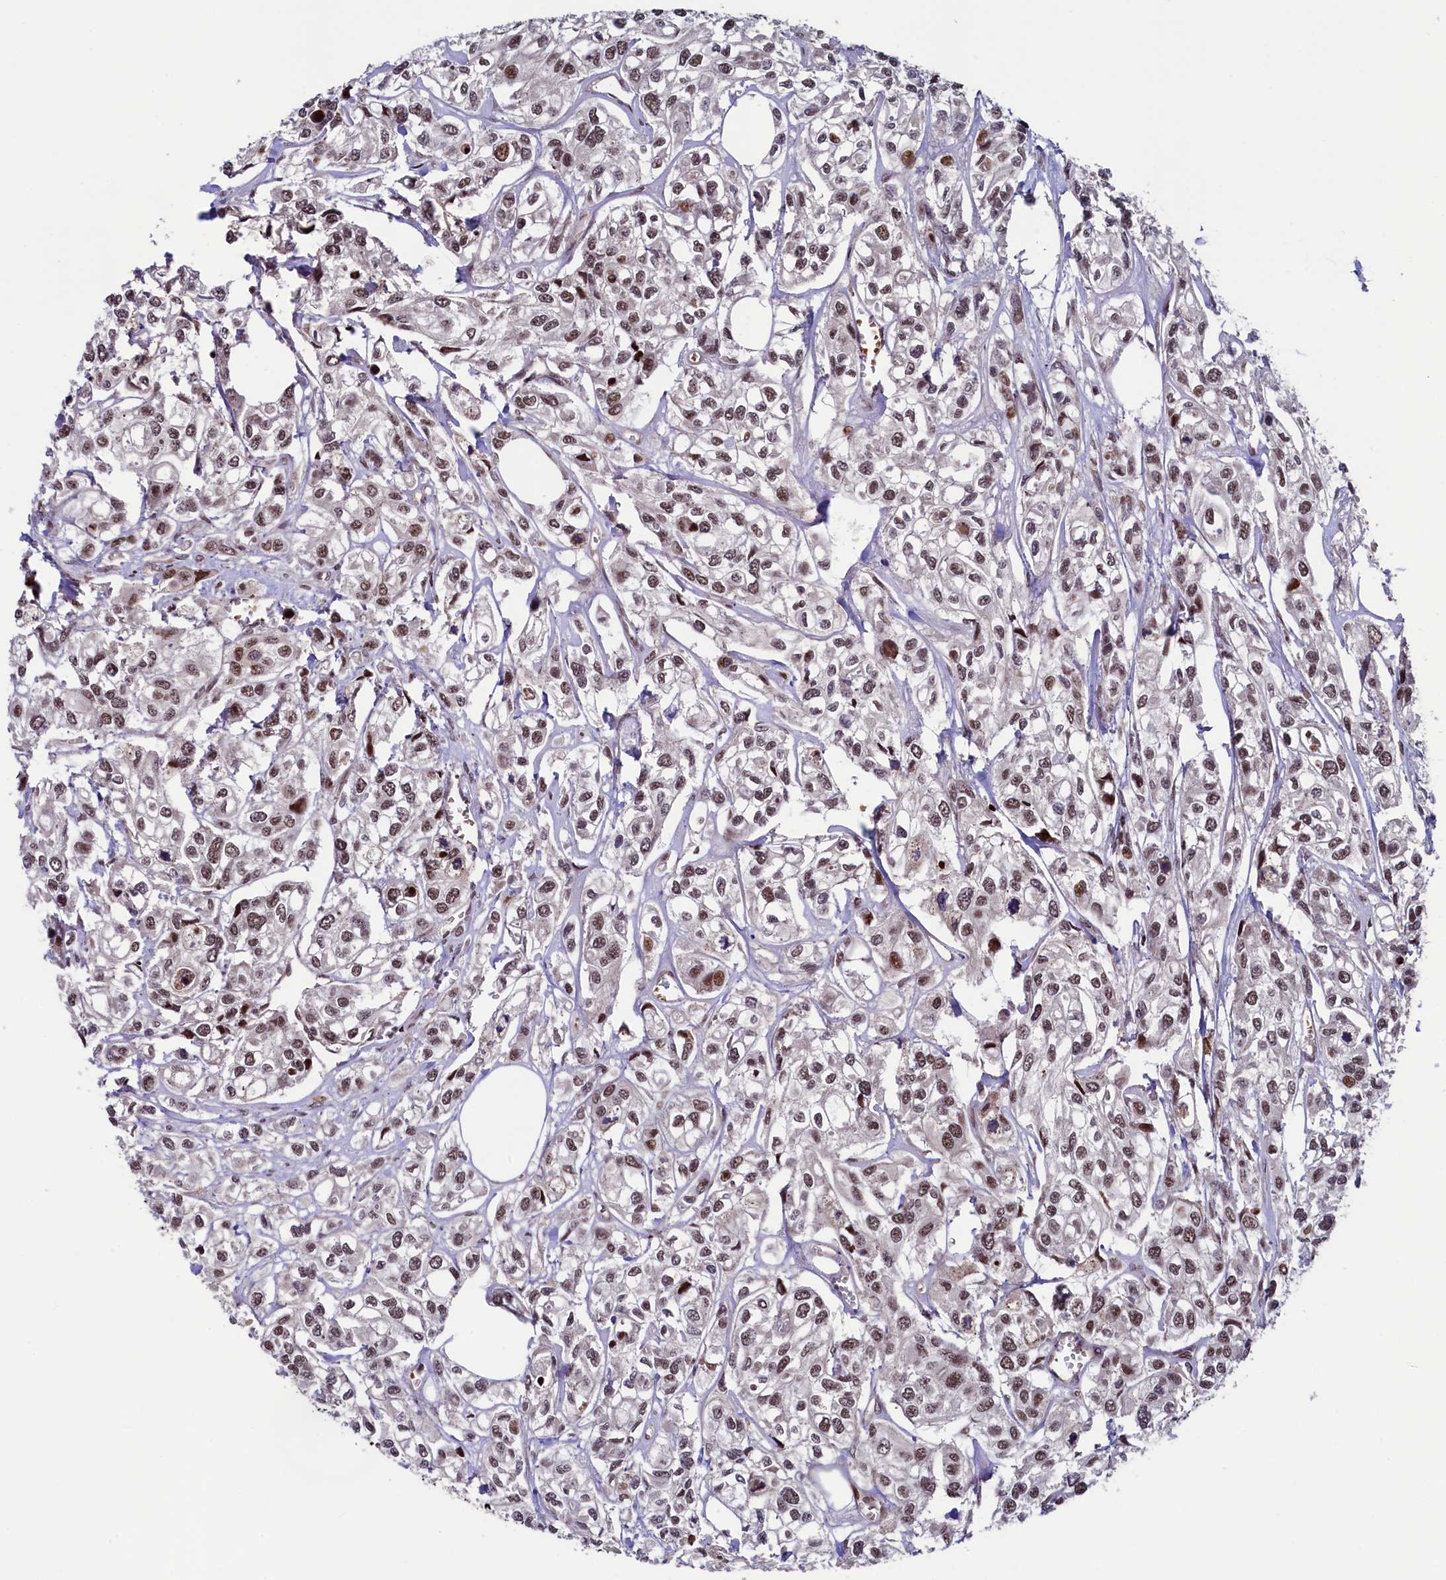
{"staining": {"intensity": "moderate", "quantity": ">75%", "location": "nuclear"}, "tissue": "urothelial cancer", "cell_type": "Tumor cells", "image_type": "cancer", "snomed": [{"axis": "morphology", "description": "Urothelial carcinoma, High grade"}, {"axis": "topography", "description": "Urinary bladder"}], "caption": "A brown stain highlights moderate nuclear expression of a protein in human urothelial cancer tumor cells. (Stains: DAB (3,3'-diaminobenzidine) in brown, nuclei in blue, Microscopy: brightfield microscopy at high magnification).", "gene": "LEO1", "patient": {"sex": "male", "age": 67}}